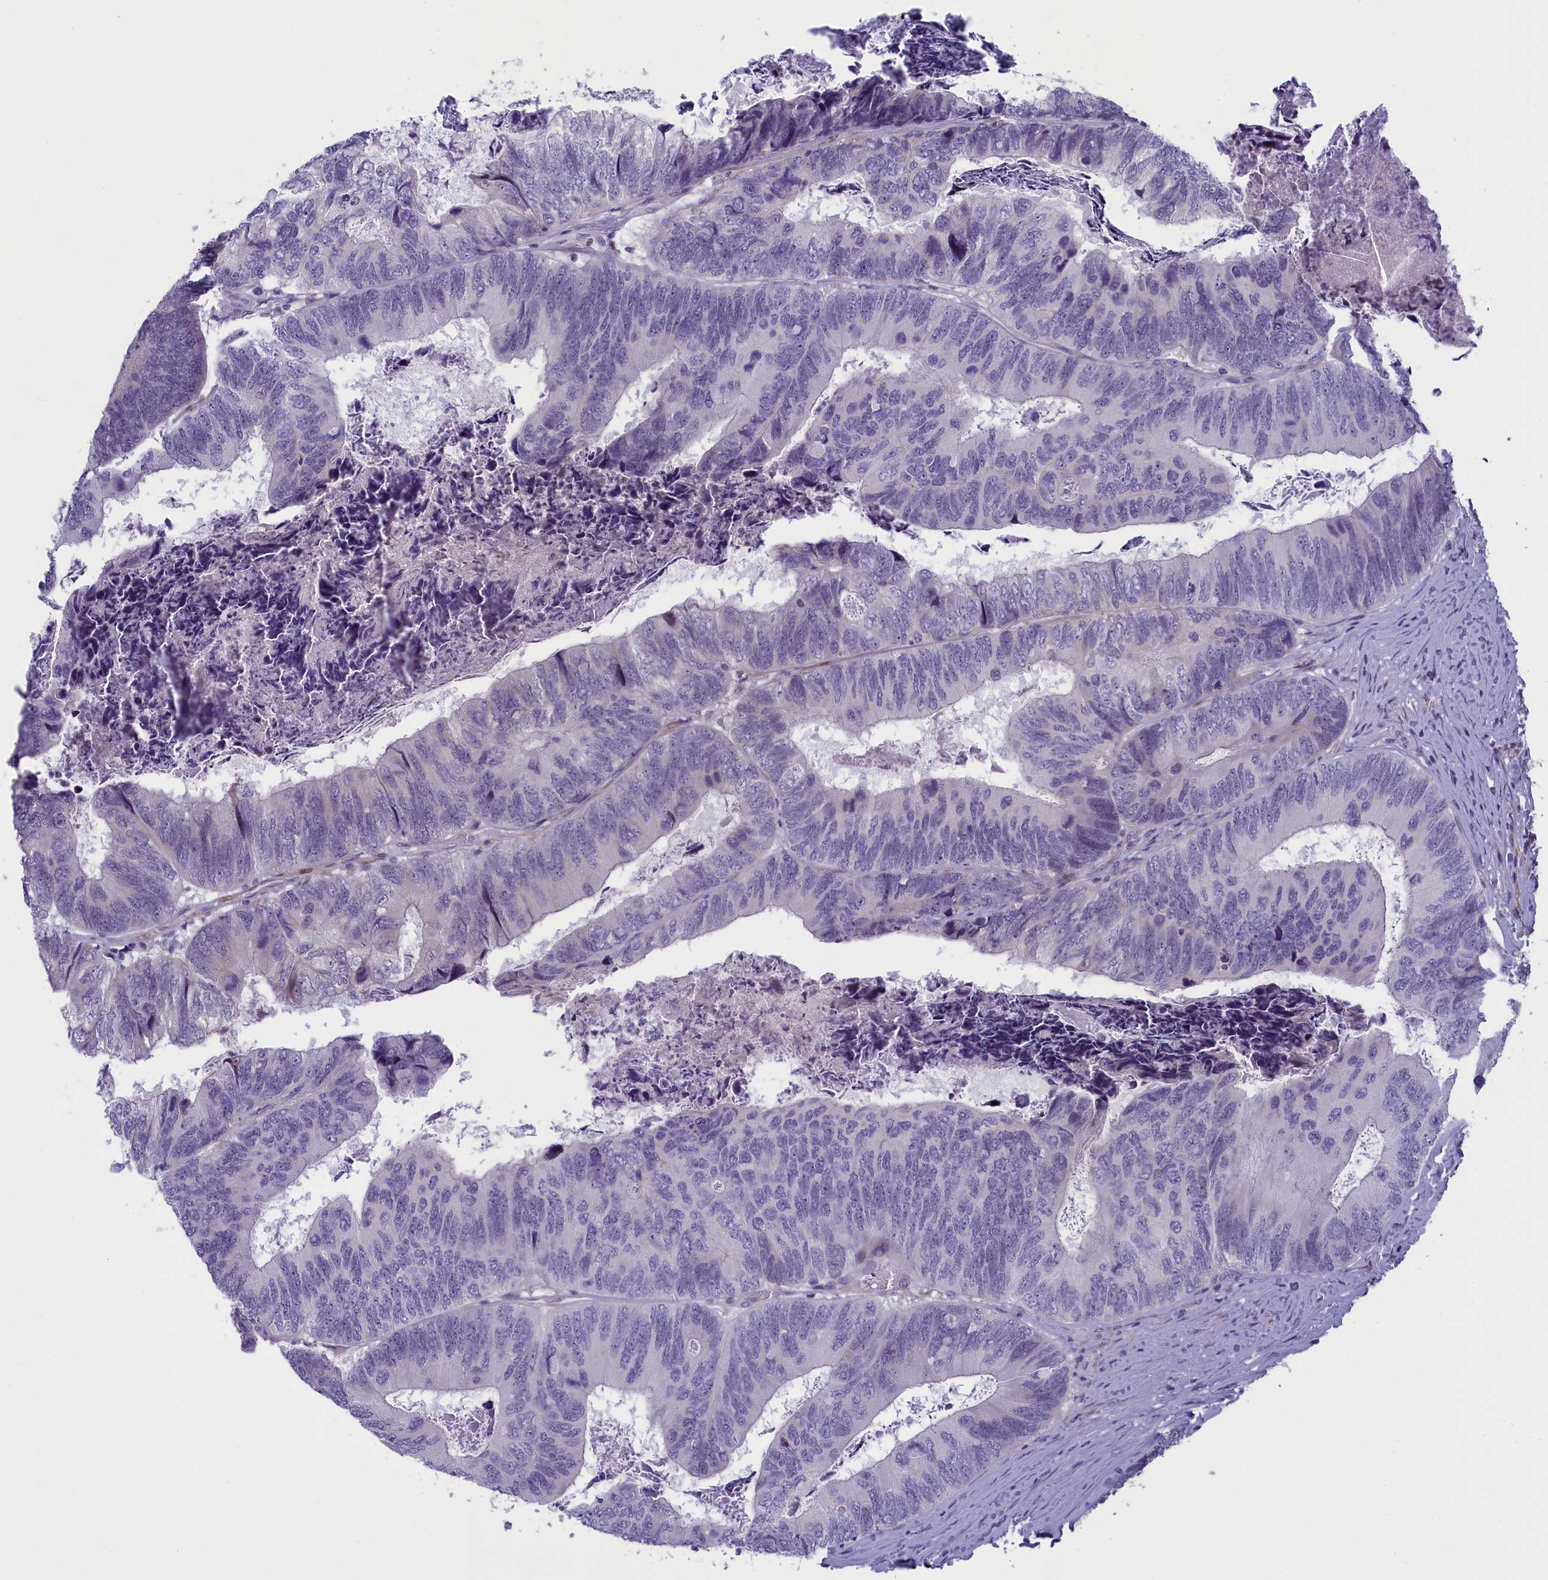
{"staining": {"intensity": "negative", "quantity": "none", "location": "none"}, "tissue": "colorectal cancer", "cell_type": "Tumor cells", "image_type": "cancer", "snomed": [{"axis": "morphology", "description": "Adenocarcinoma, NOS"}, {"axis": "topography", "description": "Colon"}], "caption": "The photomicrograph reveals no significant staining in tumor cells of colorectal adenocarcinoma. (DAB immunohistochemistry (IHC), high magnification).", "gene": "IGSF6", "patient": {"sex": "female", "age": 67}}